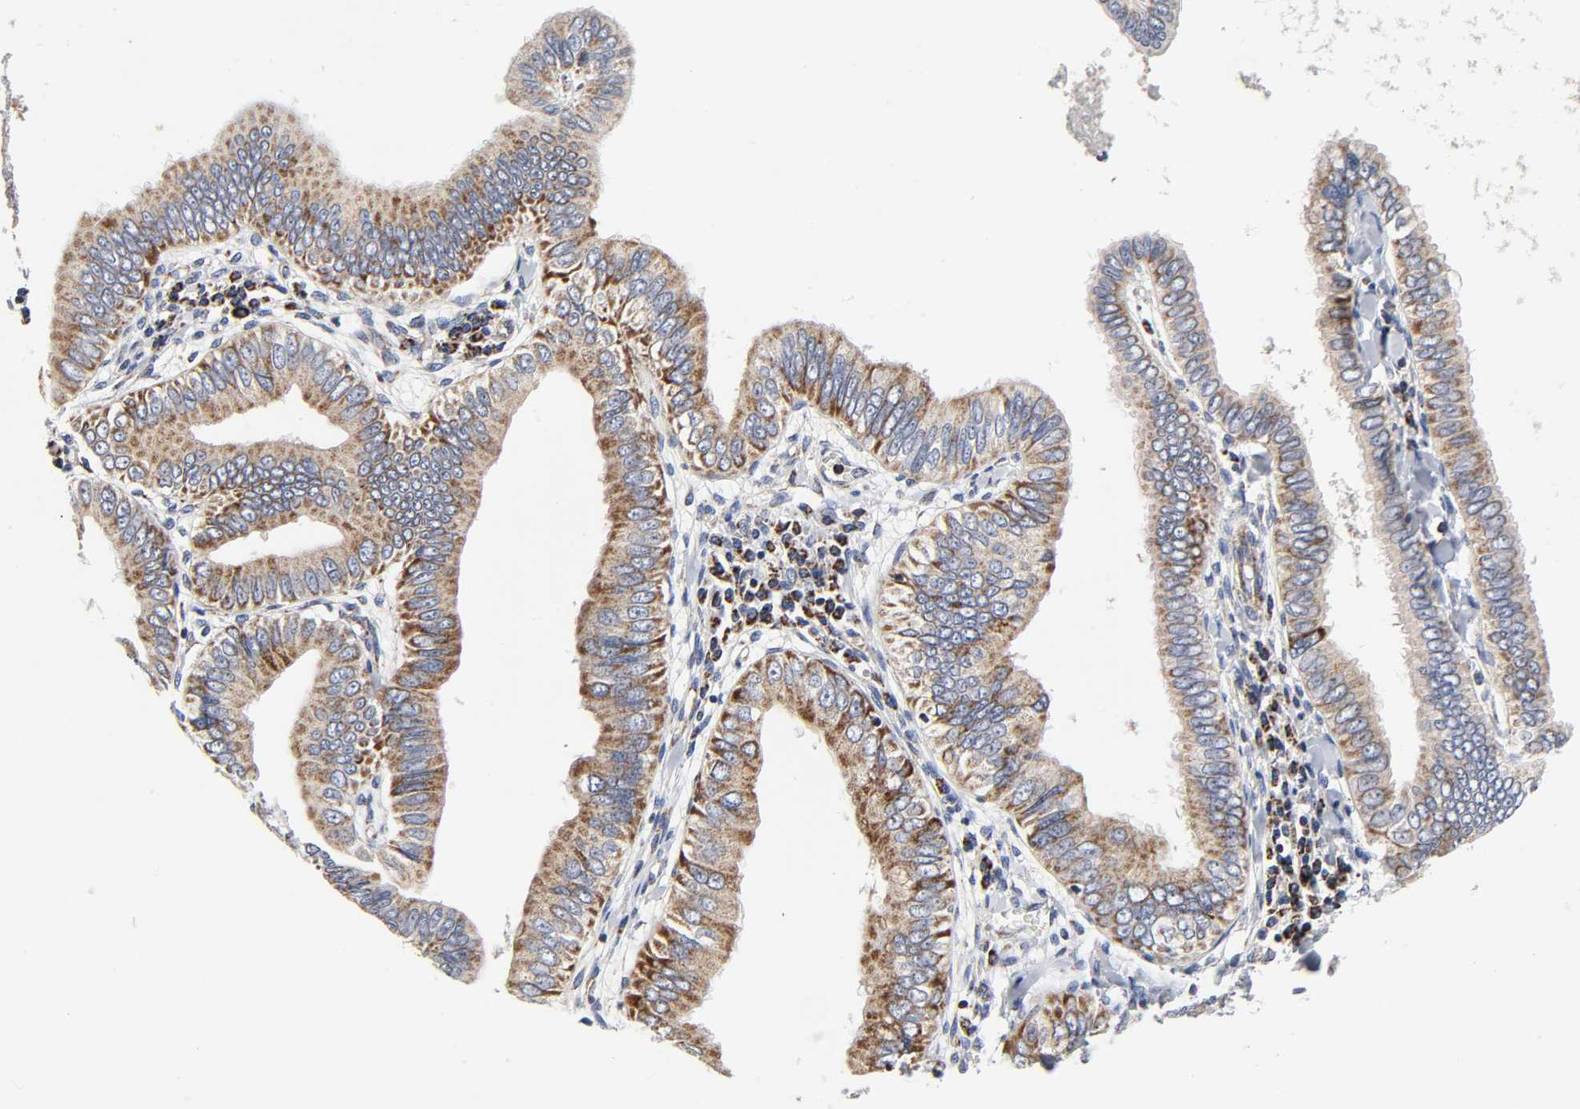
{"staining": {"intensity": "moderate", "quantity": ">75%", "location": "cytoplasmic/membranous"}, "tissue": "pancreatic cancer", "cell_type": "Tumor cells", "image_type": "cancer", "snomed": [{"axis": "morphology", "description": "Normal tissue, NOS"}, {"axis": "topography", "description": "Lymph node"}], "caption": "Moderate cytoplasmic/membranous protein expression is seen in about >75% of tumor cells in pancreatic cancer. The staining was performed using DAB (3,3'-diaminobenzidine) to visualize the protein expression in brown, while the nuclei were stained in blue with hematoxylin (Magnification: 20x).", "gene": "AOPEP", "patient": {"sex": "male", "age": 50}}